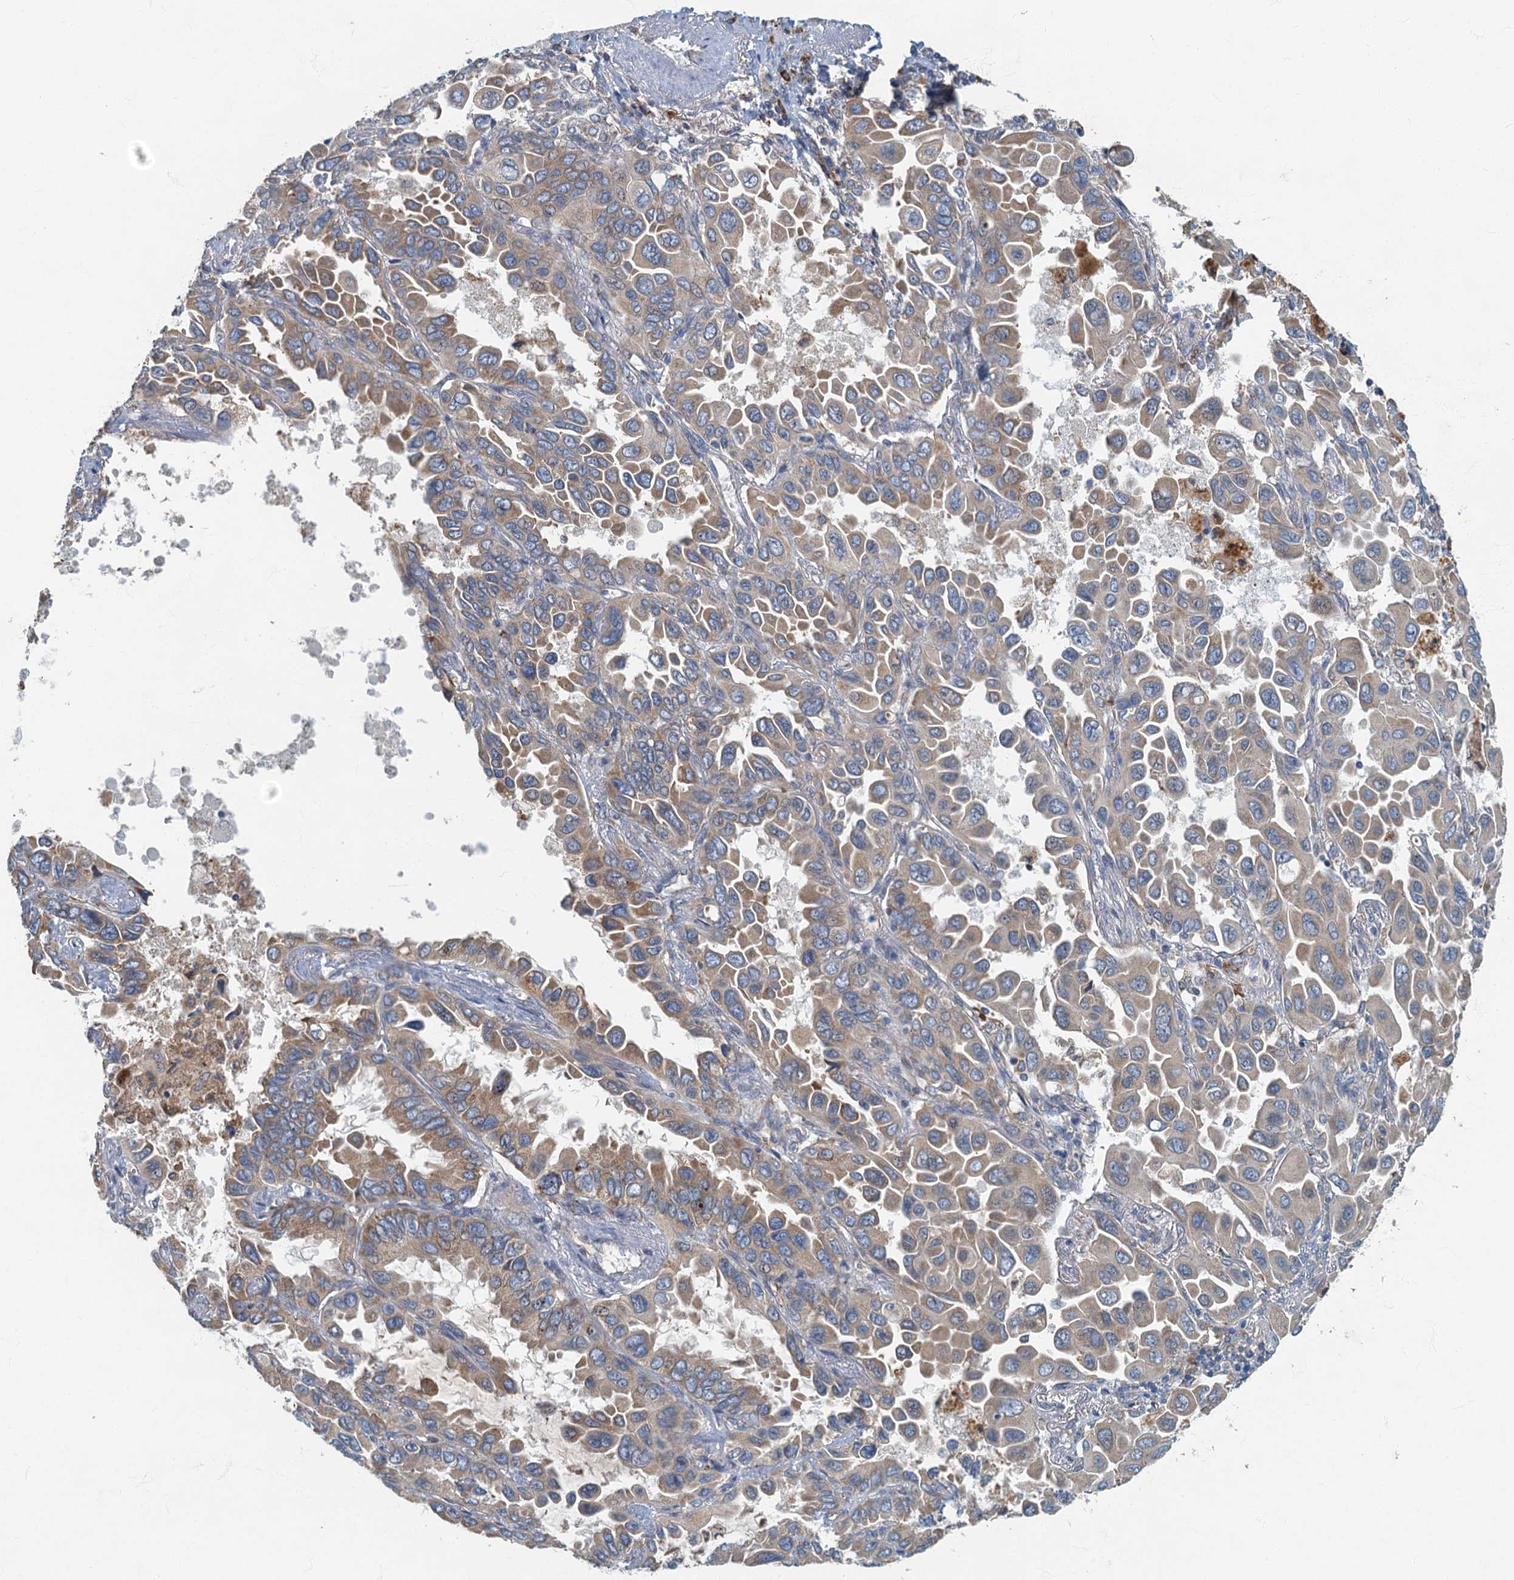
{"staining": {"intensity": "moderate", "quantity": ">75%", "location": "cytoplasmic/membranous"}, "tissue": "lung cancer", "cell_type": "Tumor cells", "image_type": "cancer", "snomed": [{"axis": "morphology", "description": "Adenocarcinoma, NOS"}, {"axis": "topography", "description": "Lung"}], "caption": "About >75% of tumor cells in lung cancer (adenocarcinoma) show moderate cytoplasmic/membranous protein expression as visualized by brown immunohistochemical staining.", "gene": "SPDYC", "patient": {"sex": "male", "age": 64}}